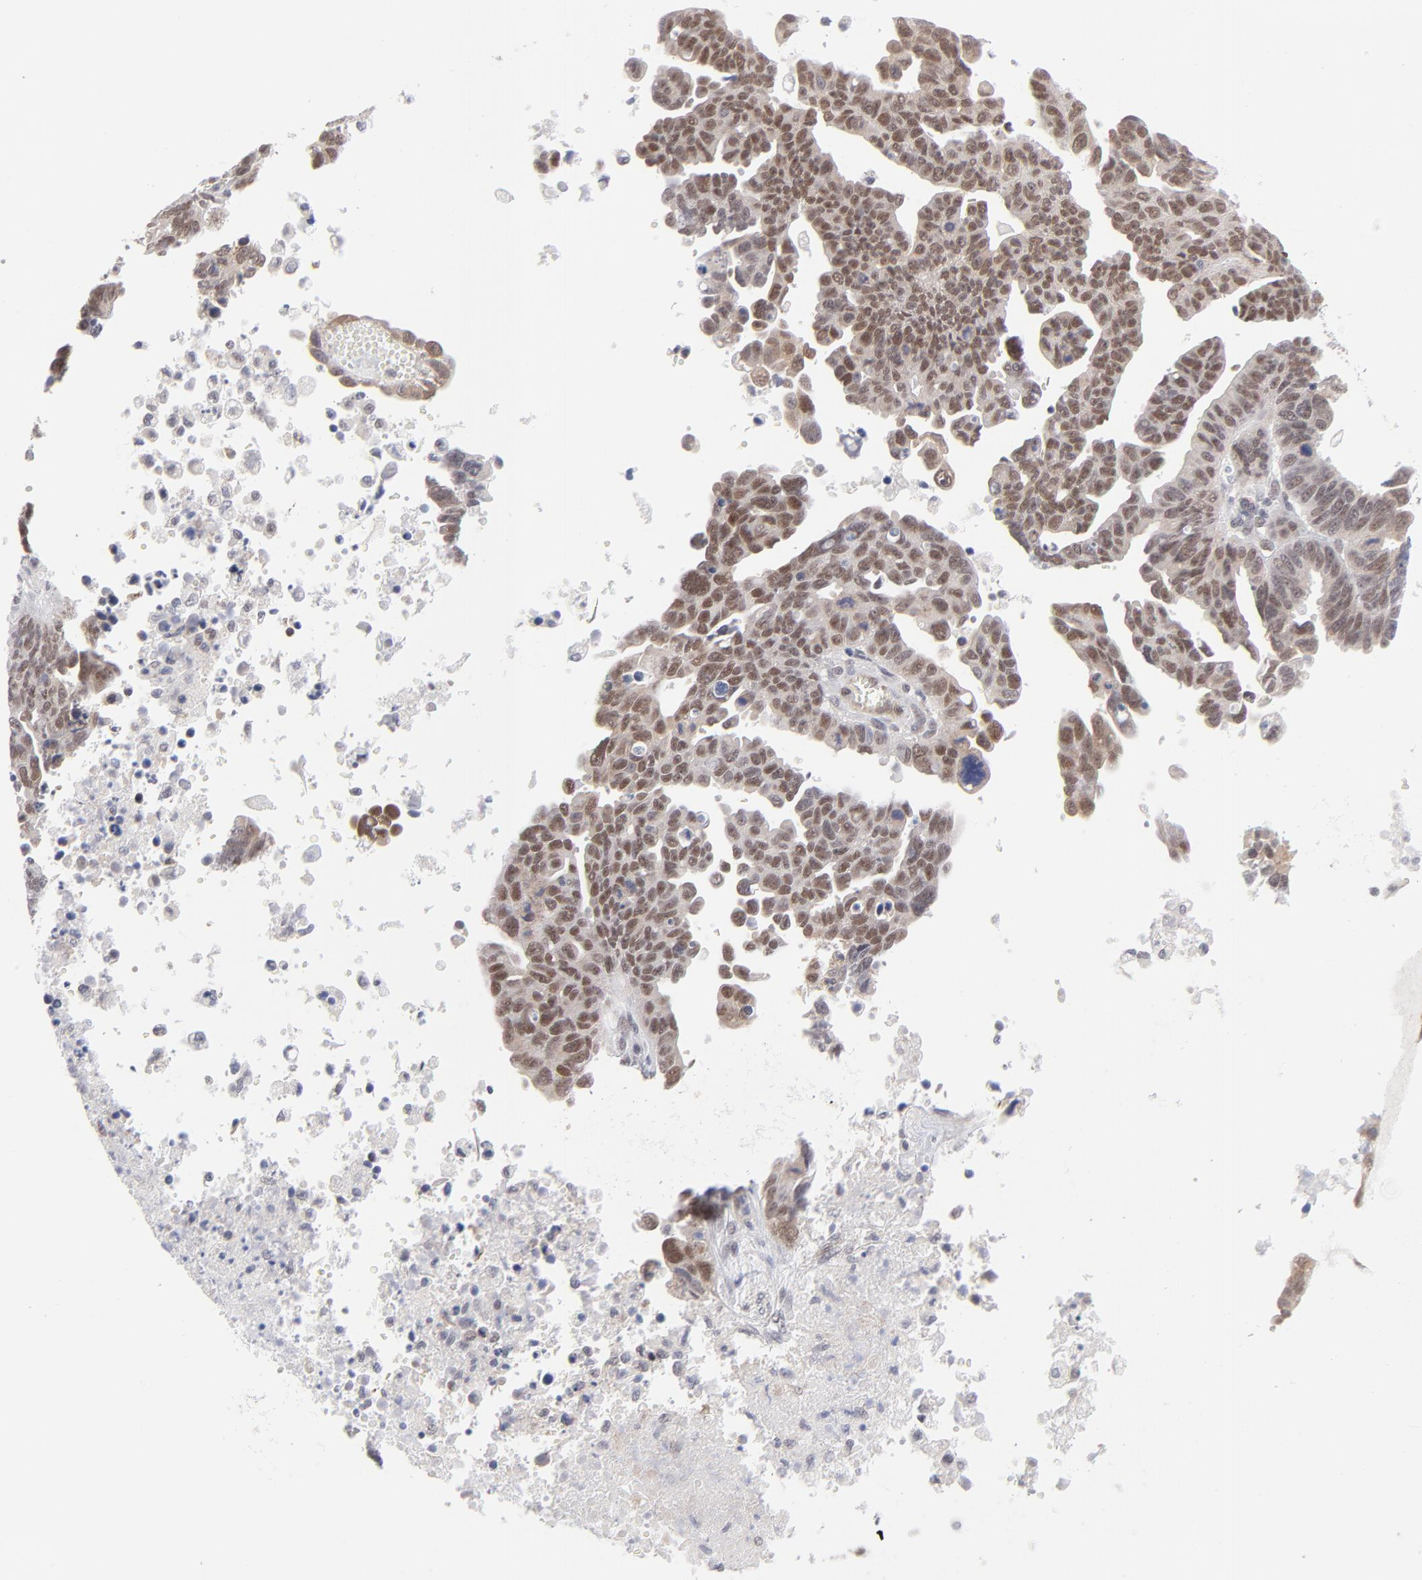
{"staining": {"intensity": "moderate", "quantity": ">75%", "location": "cytoplasmic/membranous,nuclear"}, "tissue": "ovarian cancer", "cell_type": "Tumor cells", "image_type": "cancer", "snomed": [{"axis": "morphology", "description": "Carcinoma, endometroid"}, {"axis": "morphology", "description": "Cystadenocarcinoma, serous, NOS"}, {"axis": "topography", "description": "Ovary"}], "caption": "A brown stain labels moderate cytoplasmic/membranous and nuclear staining of a protein in serous cystadenocarcinoma (ovarian) tumor cells. The staining was performed using DAB to visualize the protein expression in brown, while the nuclei were stained in blue with hematoxylin (Magnification: 20x).", "gene": "NBN", "patient": {"sex": "female", "age": 45}}